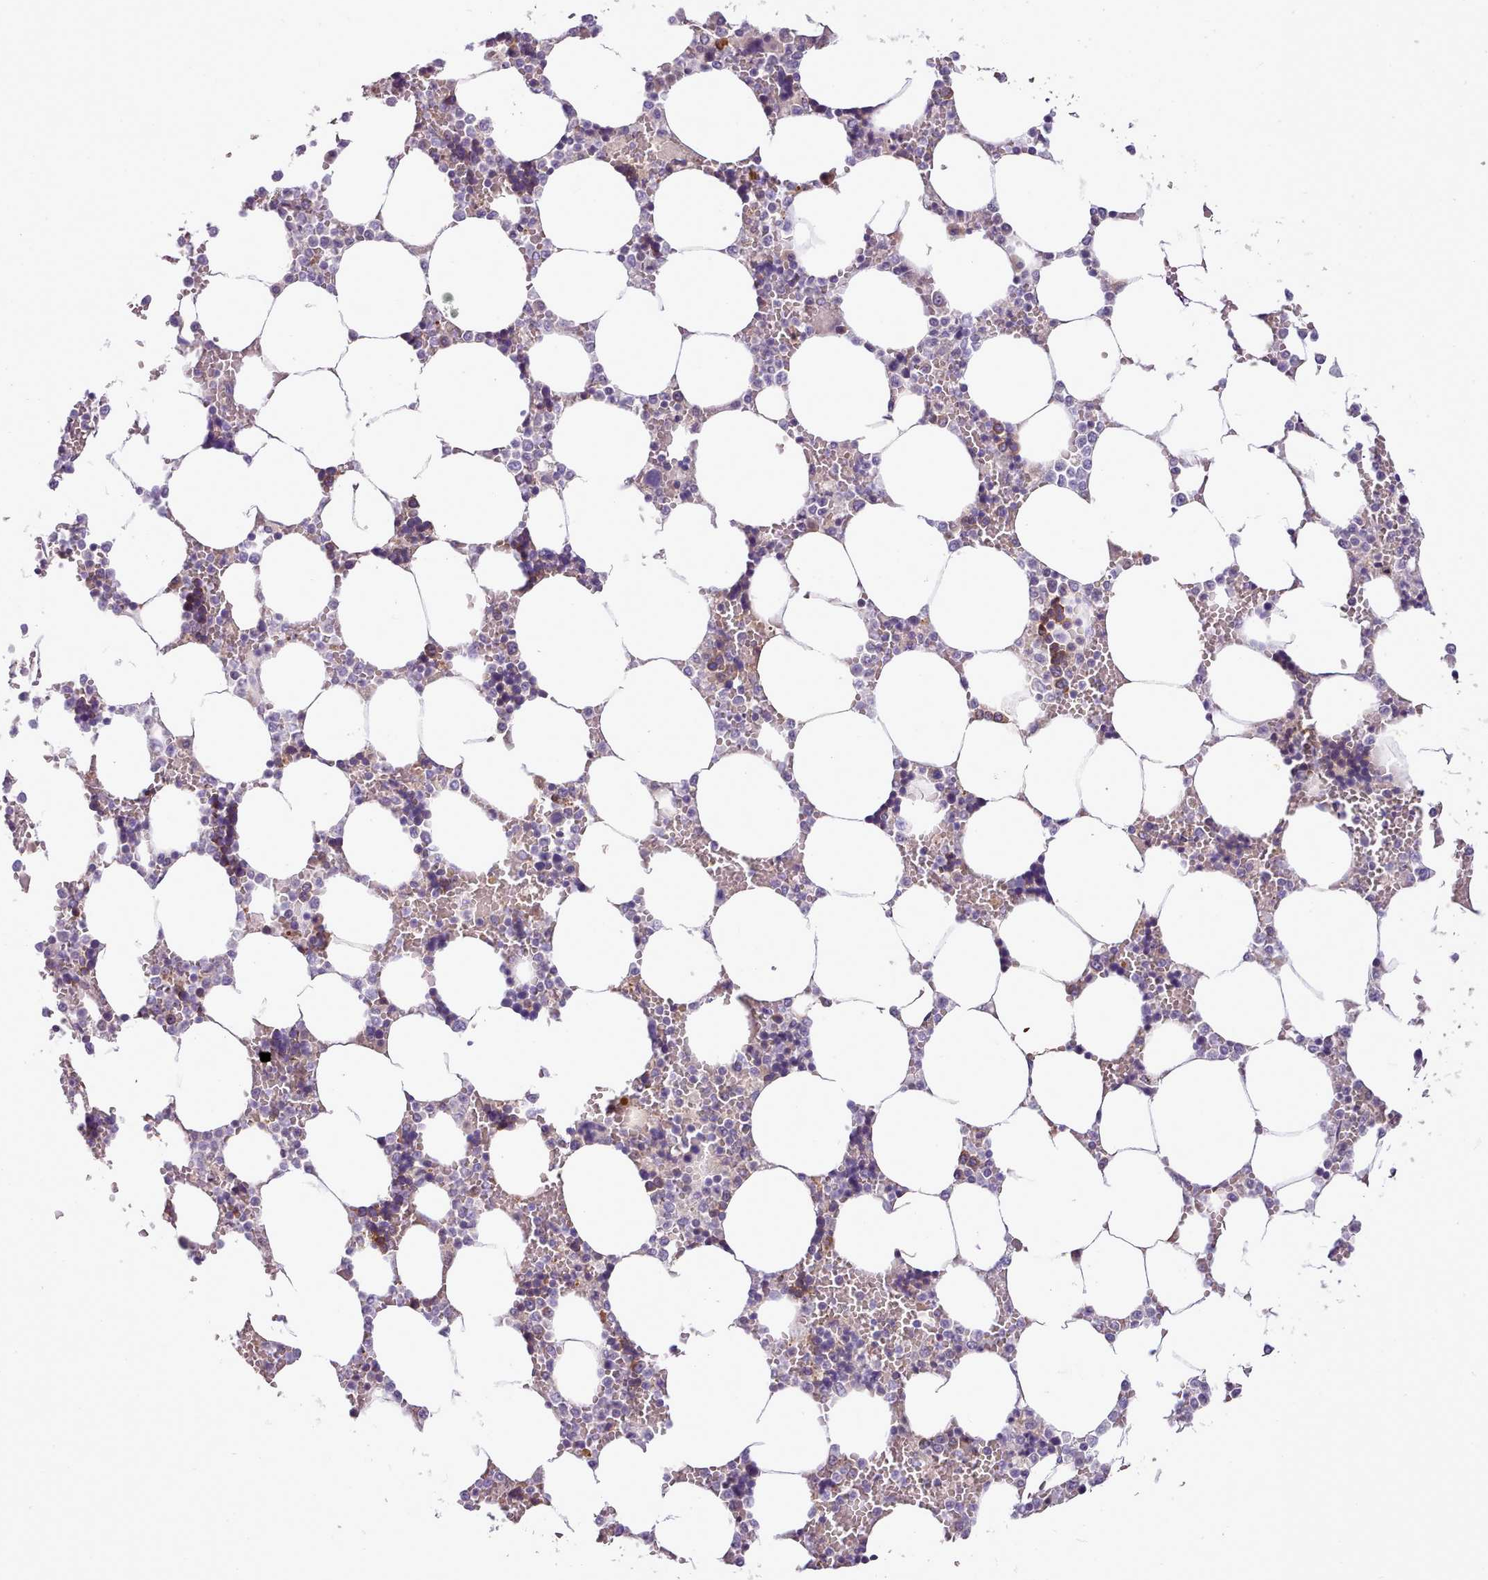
{"staining": {"intensity": "moderate", "quantity": "<25%", "location": "cytoplasmic/membranous"}, "tissue": "bone marrow", "cell_type": "Hematopoietic cells", "image_type": "normal", "snomed": [{"axis": "morphology", "description": "Normal tissue, NOS"}, {"axis": "topography", "description": "Bone marrow"}], "caption": "This image shows immunohistochemistry (IHC) staining of normal human bone marrow, with low moderate cytoplasmic/membranous positivity in approximately <25% of hematopoietic cells.", "gene": "SETX", "patient": {"sex": "male", "age": 64}}